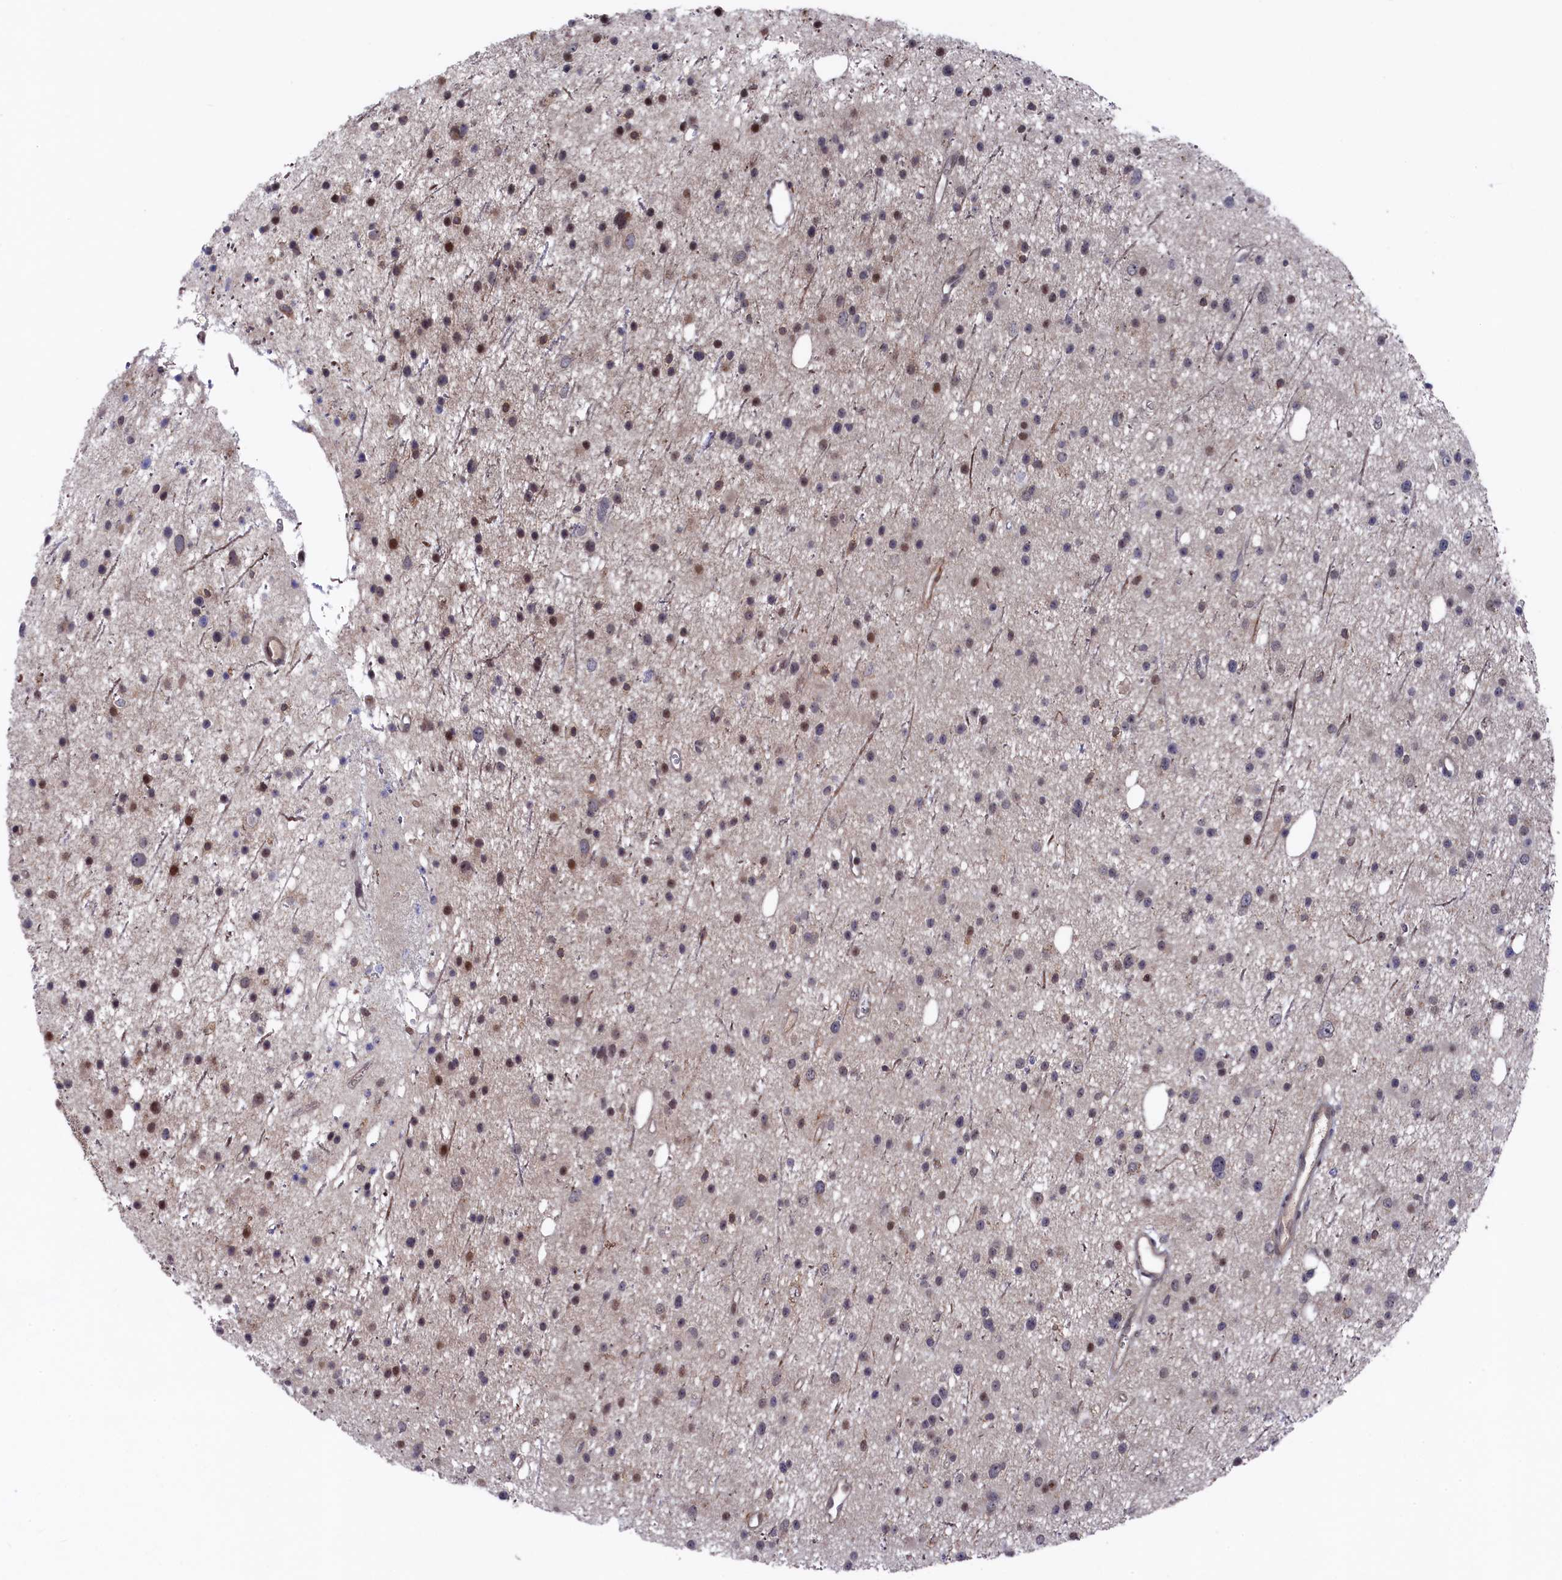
{"staining": {"intensity": "moderate", "quantity": "<25%", "location": "nuclear"}, "tissue": "glioma", "cell_type": "Tumor cells", "image_type": "cancer", "snomed": [{"axis": "morphology", "description": "Glioma, malignant, Low grade"}, {"axis": "topography", "description": "Cerebral cortex"}], "caption": "A brown stain shows moderate nuclear expression of a protein in human malignant glioma (low-grade) tumor cells. (Stains: DAB in brown, nuclei in blue, Microscopy: brightfield microscopy at high magnification).", "gene": "TMC5", "patient": {"sex": "female", "age": 39}}